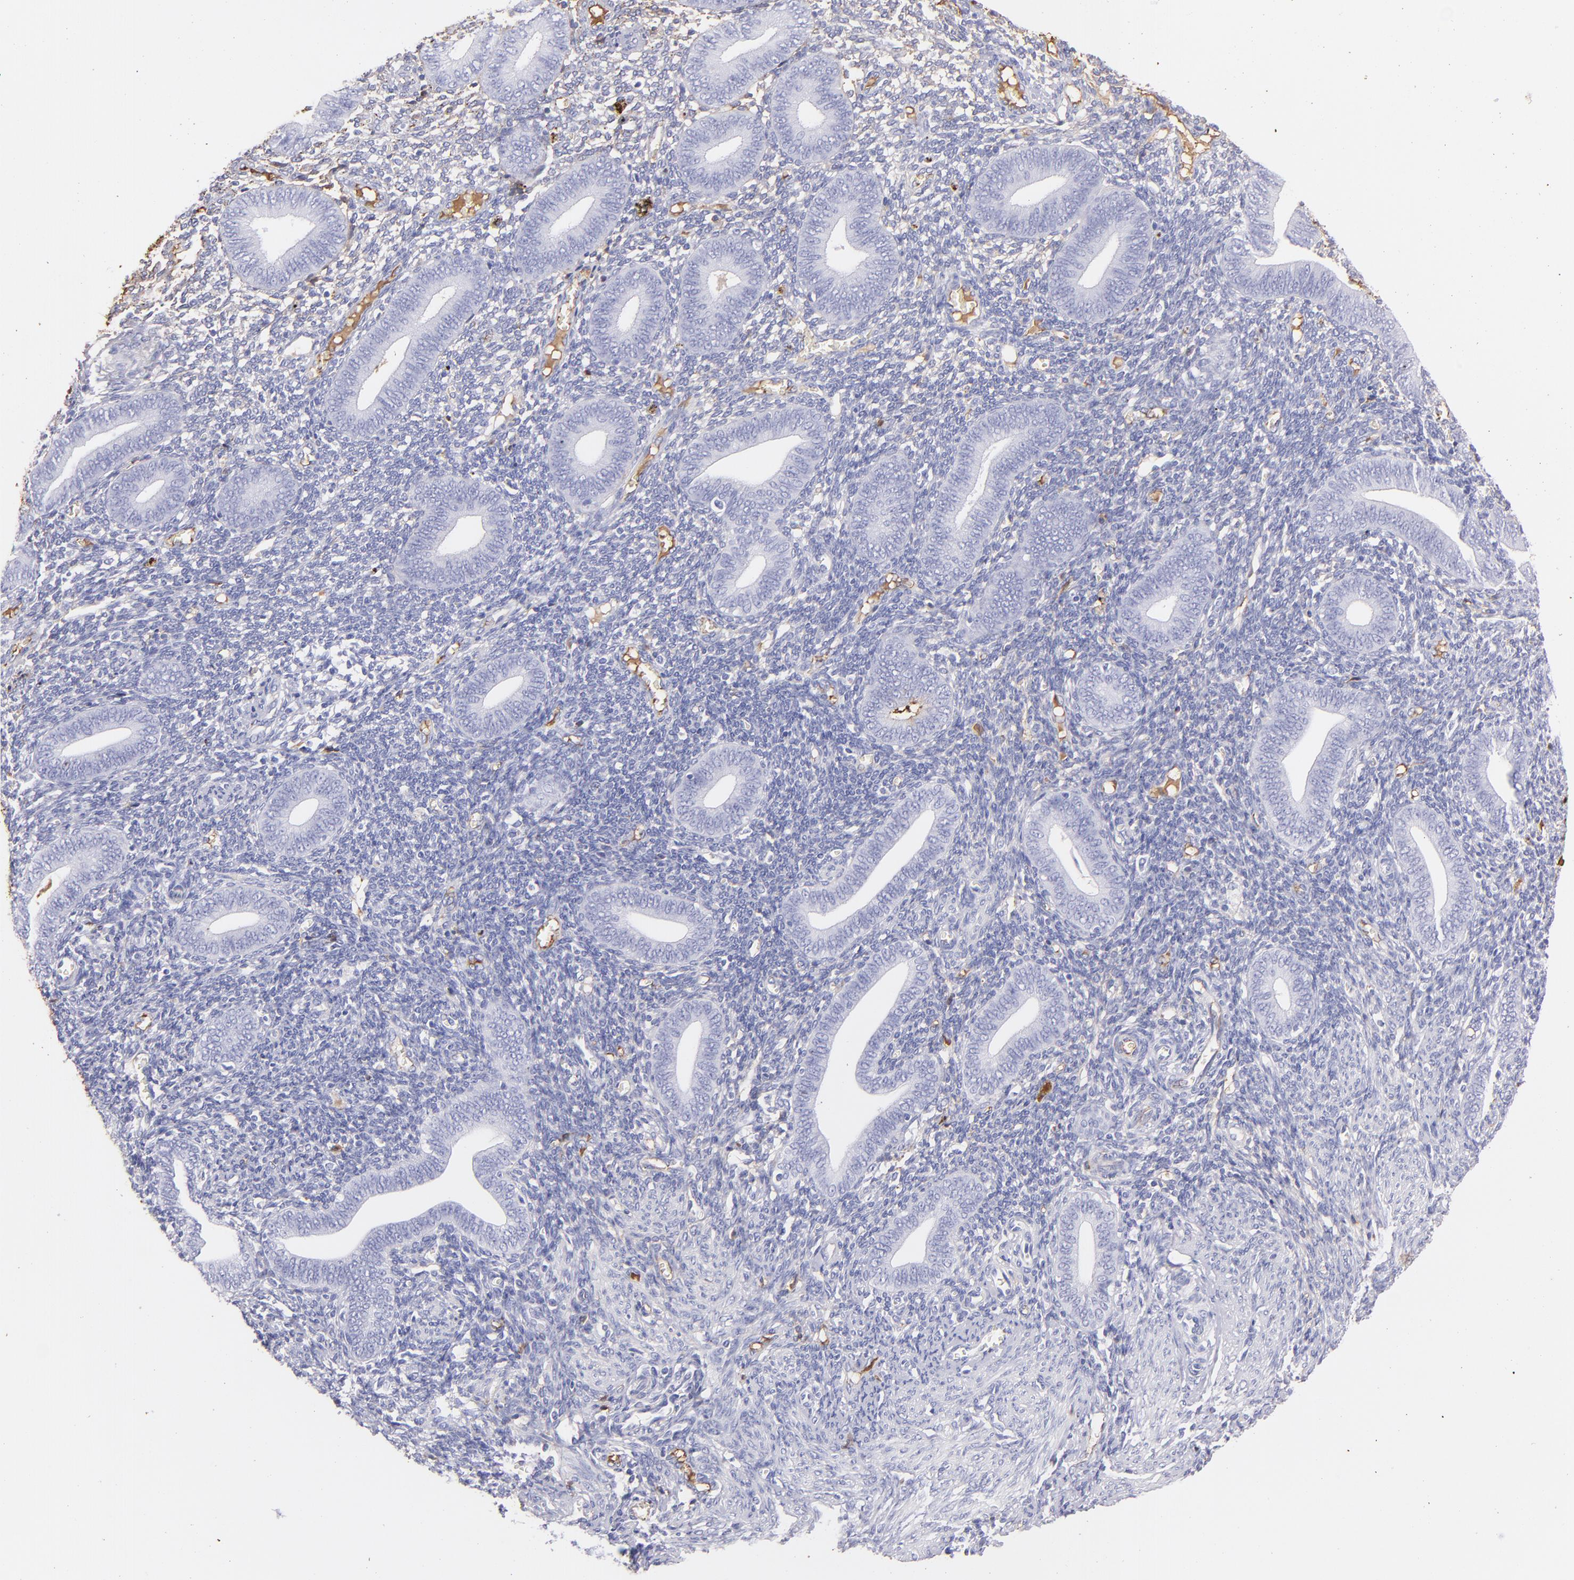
{"staining": {"intensity": "weak", "quantity": ">75%", "location": "cytoplasmic/membranous"}, "tissue": "endometrium", "cell_type": "Cells in endometrial stroma", "image_type": "normal", "snomed": [{"axis": "morphology", "description": "Normal tissue, NOS"}, {"axis": "topography", "description": "Uterus"}, {"axis": "topography", "description": "Endometrium"}], "caption": "Immunohistochemistry of benign human endometrium demonstrates low levels of weak cytoplasmic/membranous staining in approximately >75% of cells in endometrial stroma. (brown staining indicates protein expression, while blue staining denotes nuclei).", "gene": "FGB", "patient": {"sex": "female", "age": 33}}